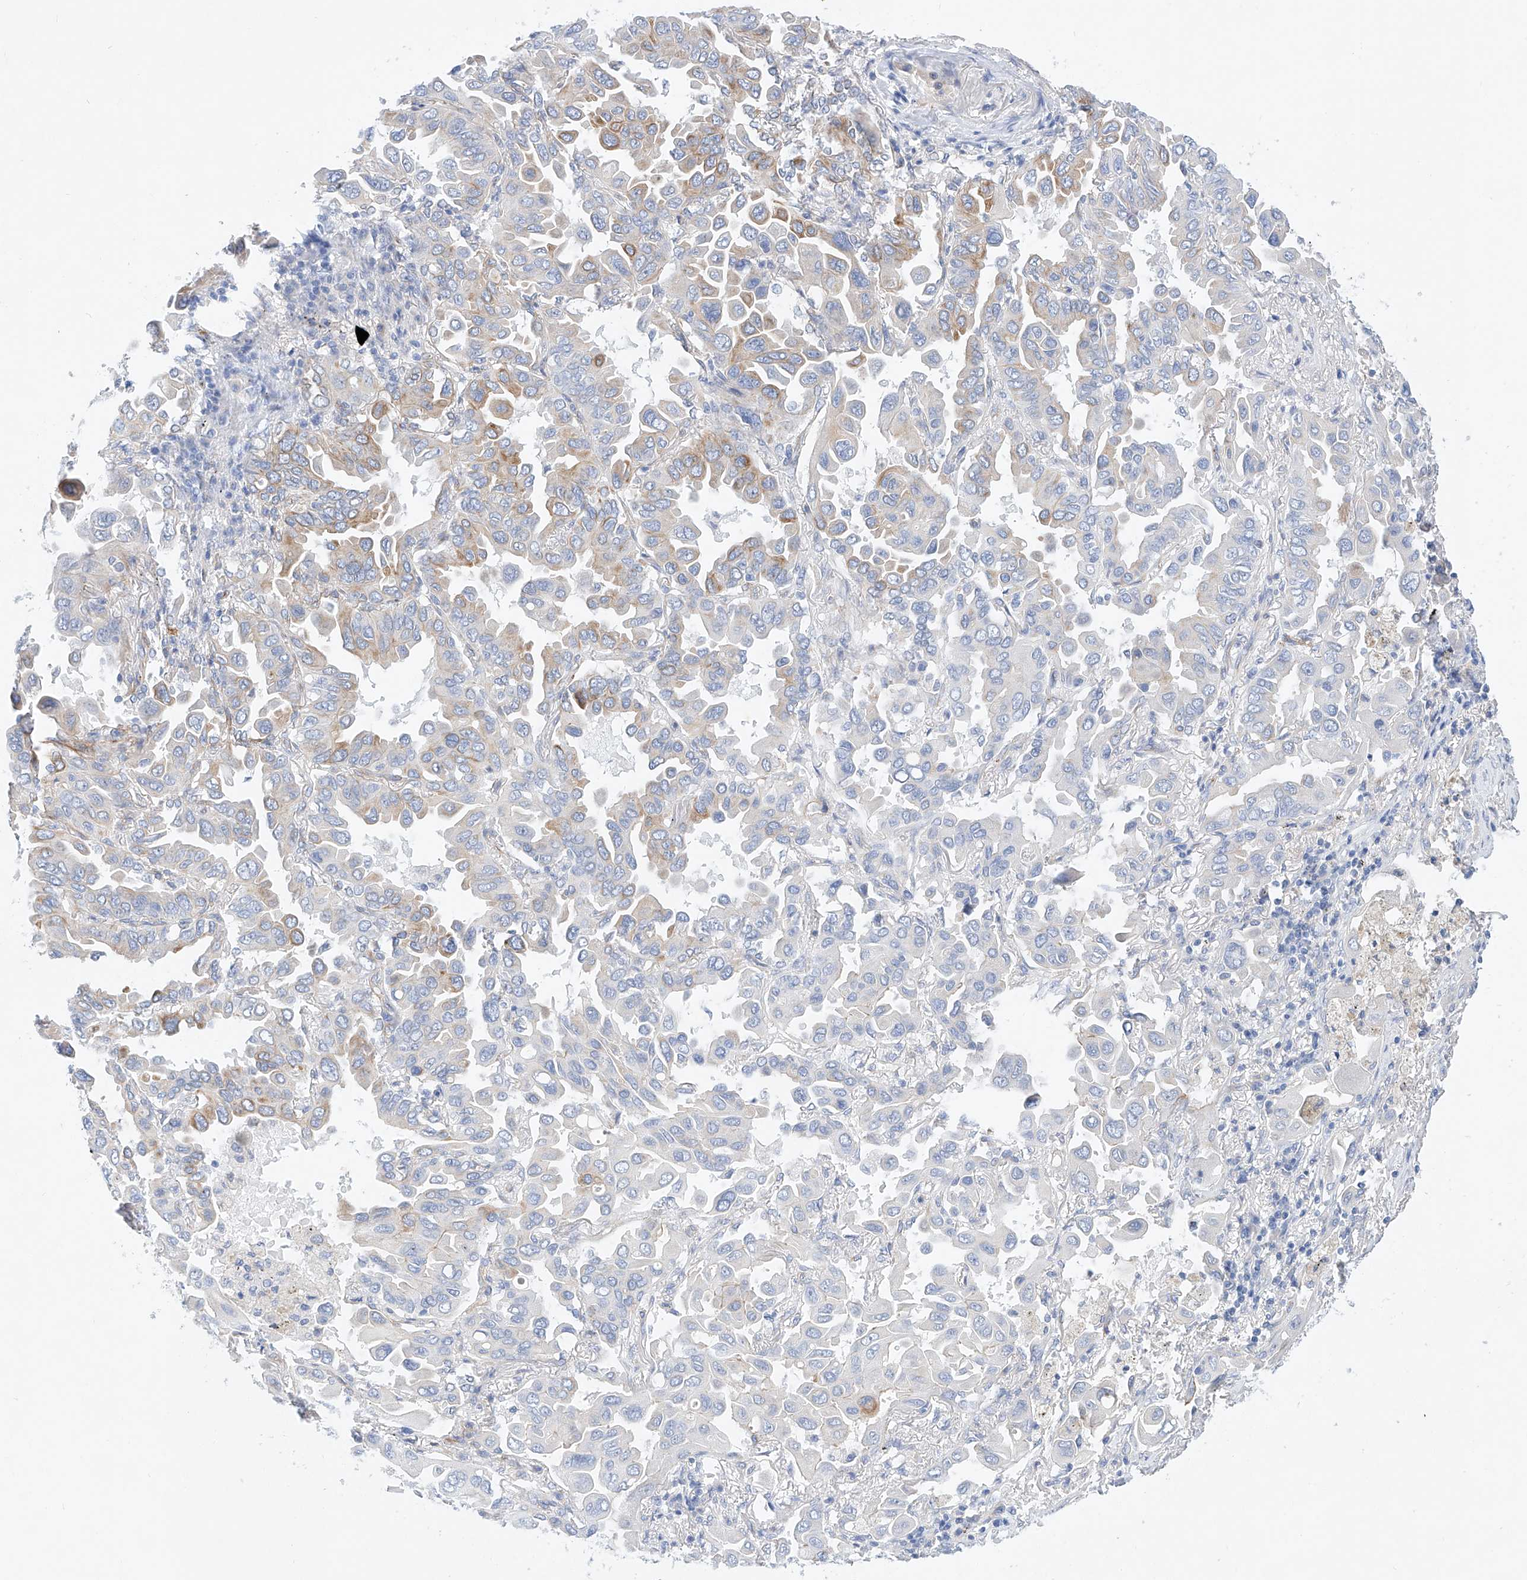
{"staining": {"intensity": "moderate", "quantity": "<25%", "location": "cytoplasmic/membranous"}, "tissue": "lung cancer", "cell_type": "Tumor cells", "image_type": "cancer", "snomed": [{"axis": "morphology", "description": "Adenocarcinoma, NOS"}, {"axis": "topography", "description": "Lung"}], "caption": "This image exhibits IHC staining of adenocarcinoma (lung), with low moderate cytoplasmic/membranous staining in about <25% of tumor cells.", "gene": "SBSPON", "patient": {"sex": "male", "age": 64}}